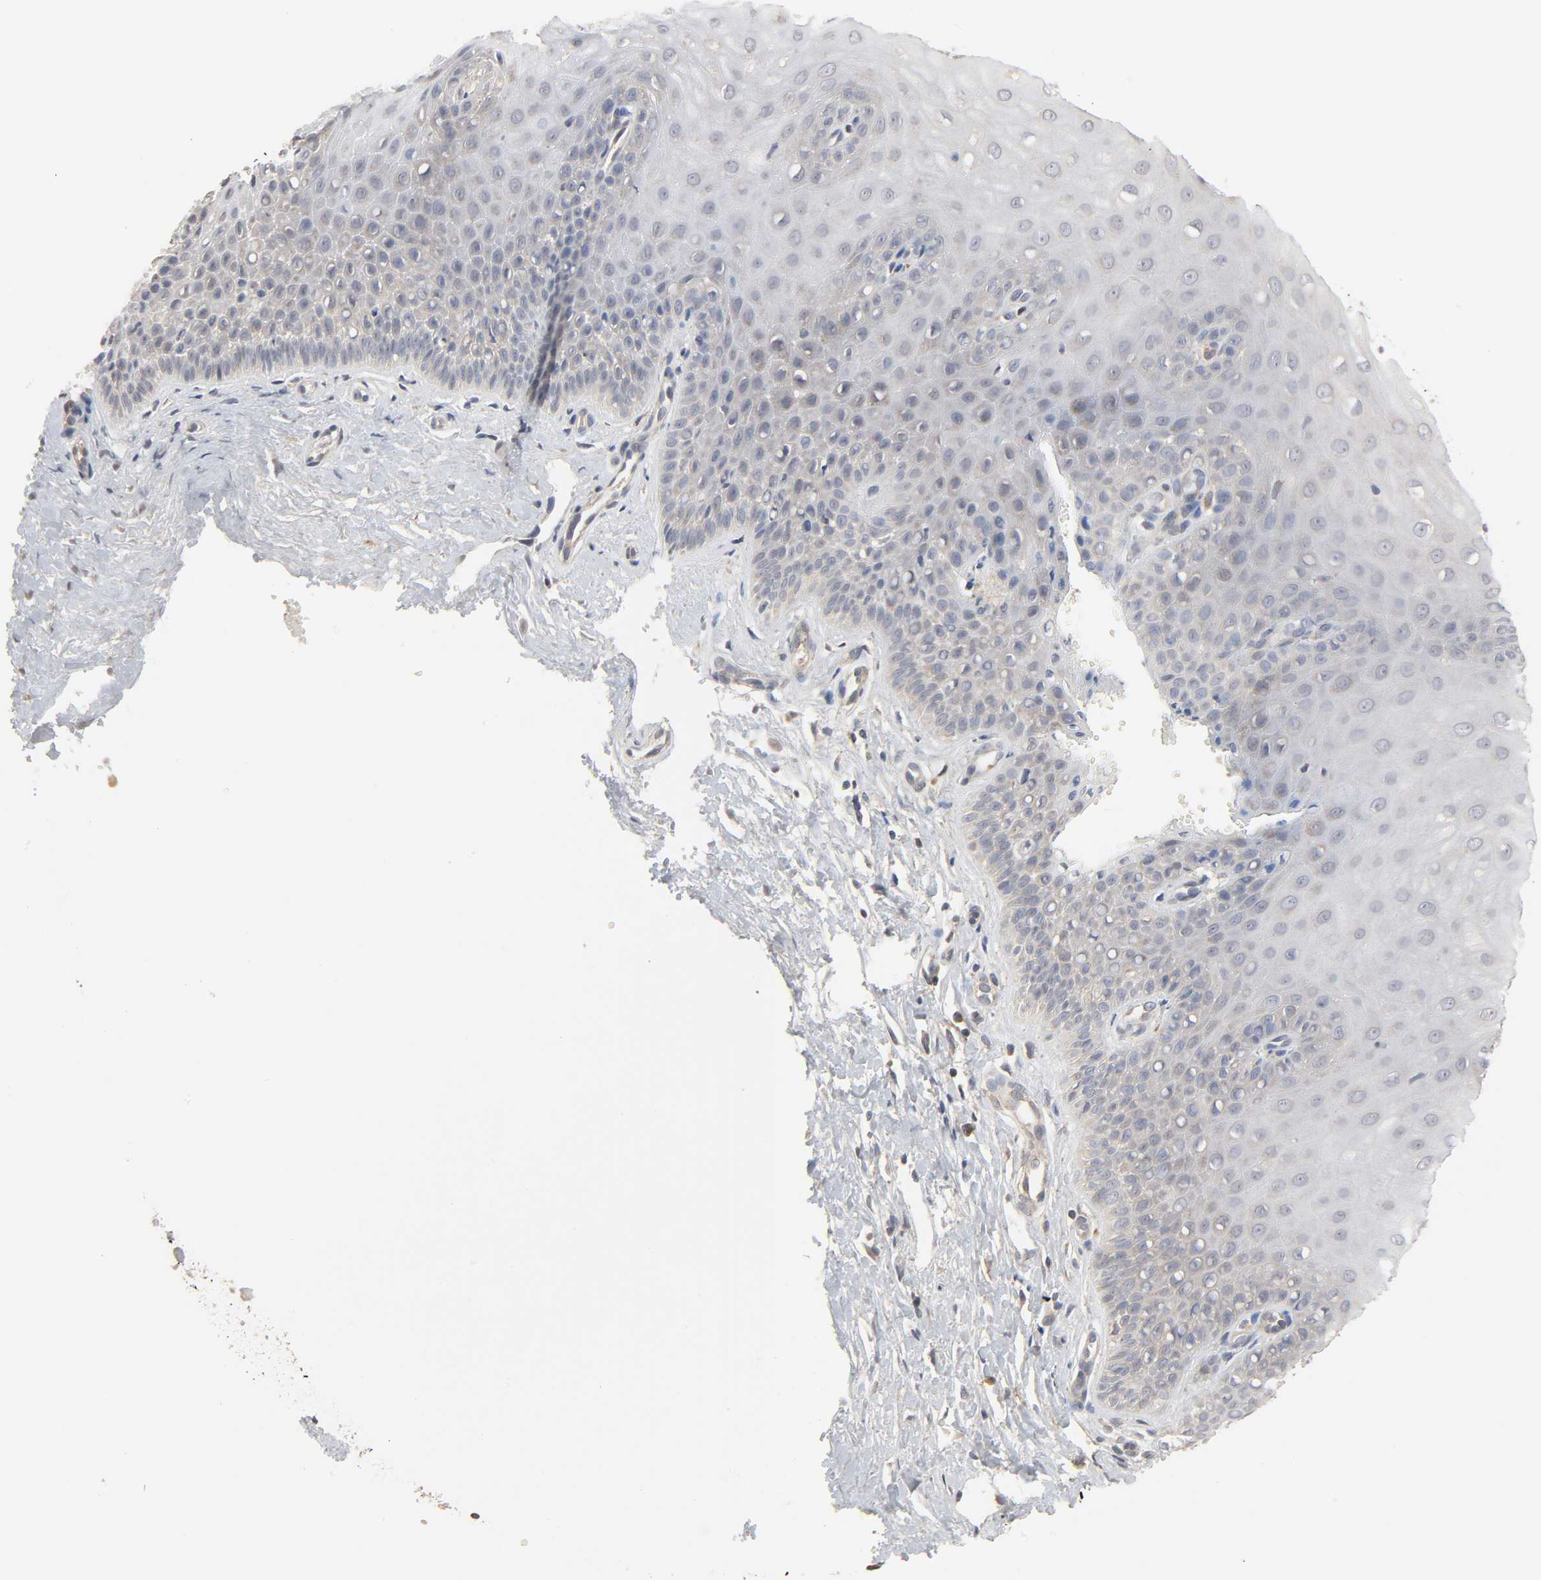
{"staining": {"intensity": "weak", "quantity": ">75%", "location": "cytoplasmic/membranous"}, "tissue": "cervix", "cell_type": "Glandular cells", "image_type": "normal", "snomed": [{"axis": "morphology", "description": "Normal tissue, NOS"}, {"axis": "topography", "description": "Cervix"}], "caption": "The image reveals immunohistochemical staining of benign cervix. There is weak cytoplasmic/membranous positivity is seen in approximately >75% of glandular cells. The staining was performed using DAB, with brown indicating positive protein expression. Nuclei are stained blue with hematoxylin.", "gene": "CLEC4E", "patient": {"sex": "female", "age": 55}}